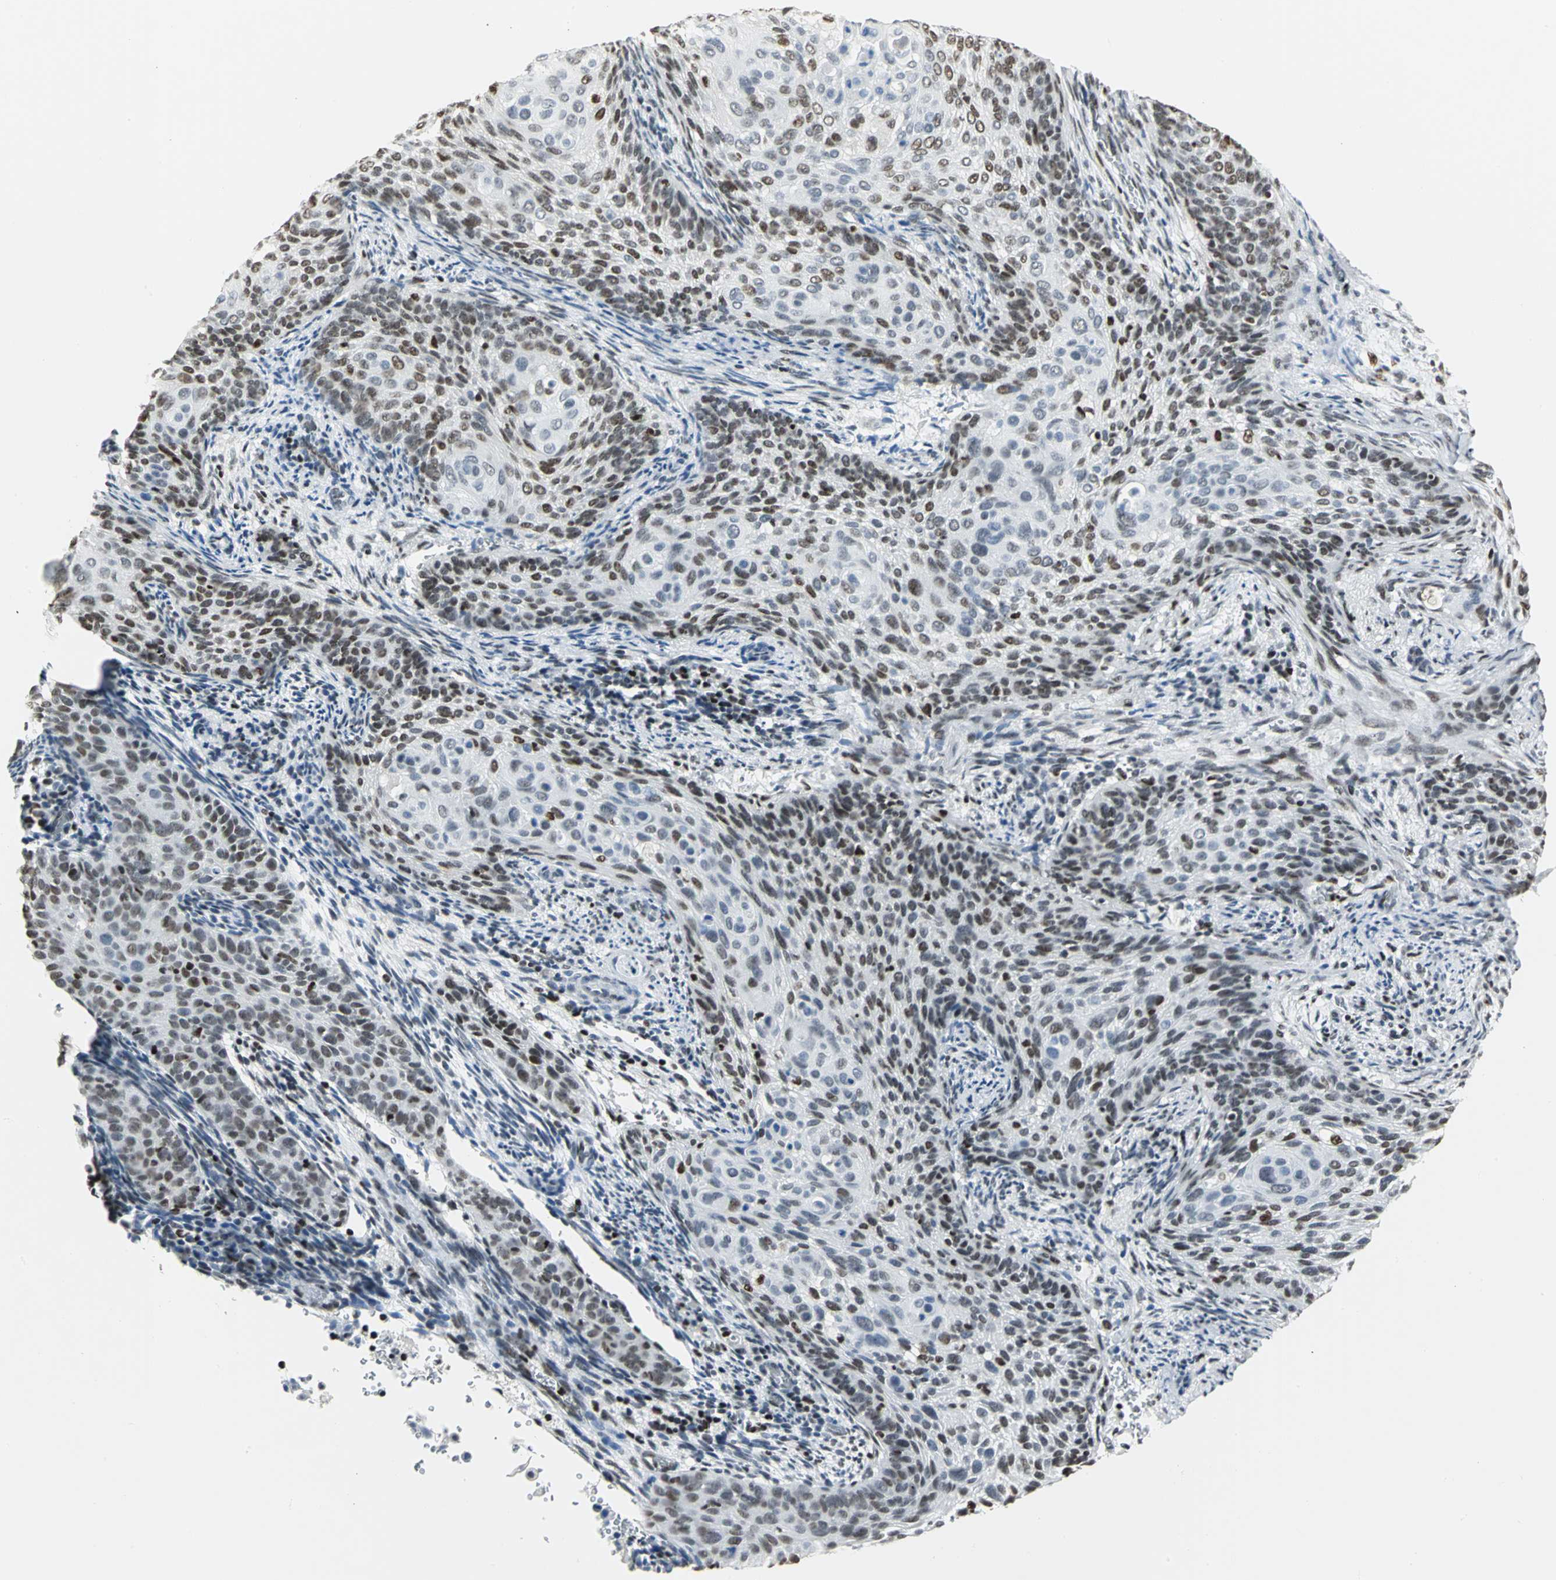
{"staining": {"intensity": "moderate", "quantity": ">75%", "location": "nuclear"}, "tissue": "cervical cancer", "cell_type": "Tumor cells", "image_type": "cancer", "snomed": [{"axis": "morphology", "description": "Squamous cell carcinoma, NOS"}, {"axis": "topography", "description": "Cervix"}], "caption": "Immunohistochemical staining of human cervical cancer (squamous cell carcinoma) demonstrates medium levels of moderate nuclear positivity in about >75% of tumor cells. (Stains: DAB (3,3'-diaminobenzidine) in brown, nuclei in blue, Microscopy: brightfield microscopy at high magnification).", "gene": "HNRNPD", "patient": {"sex": "female", "age": 33}}